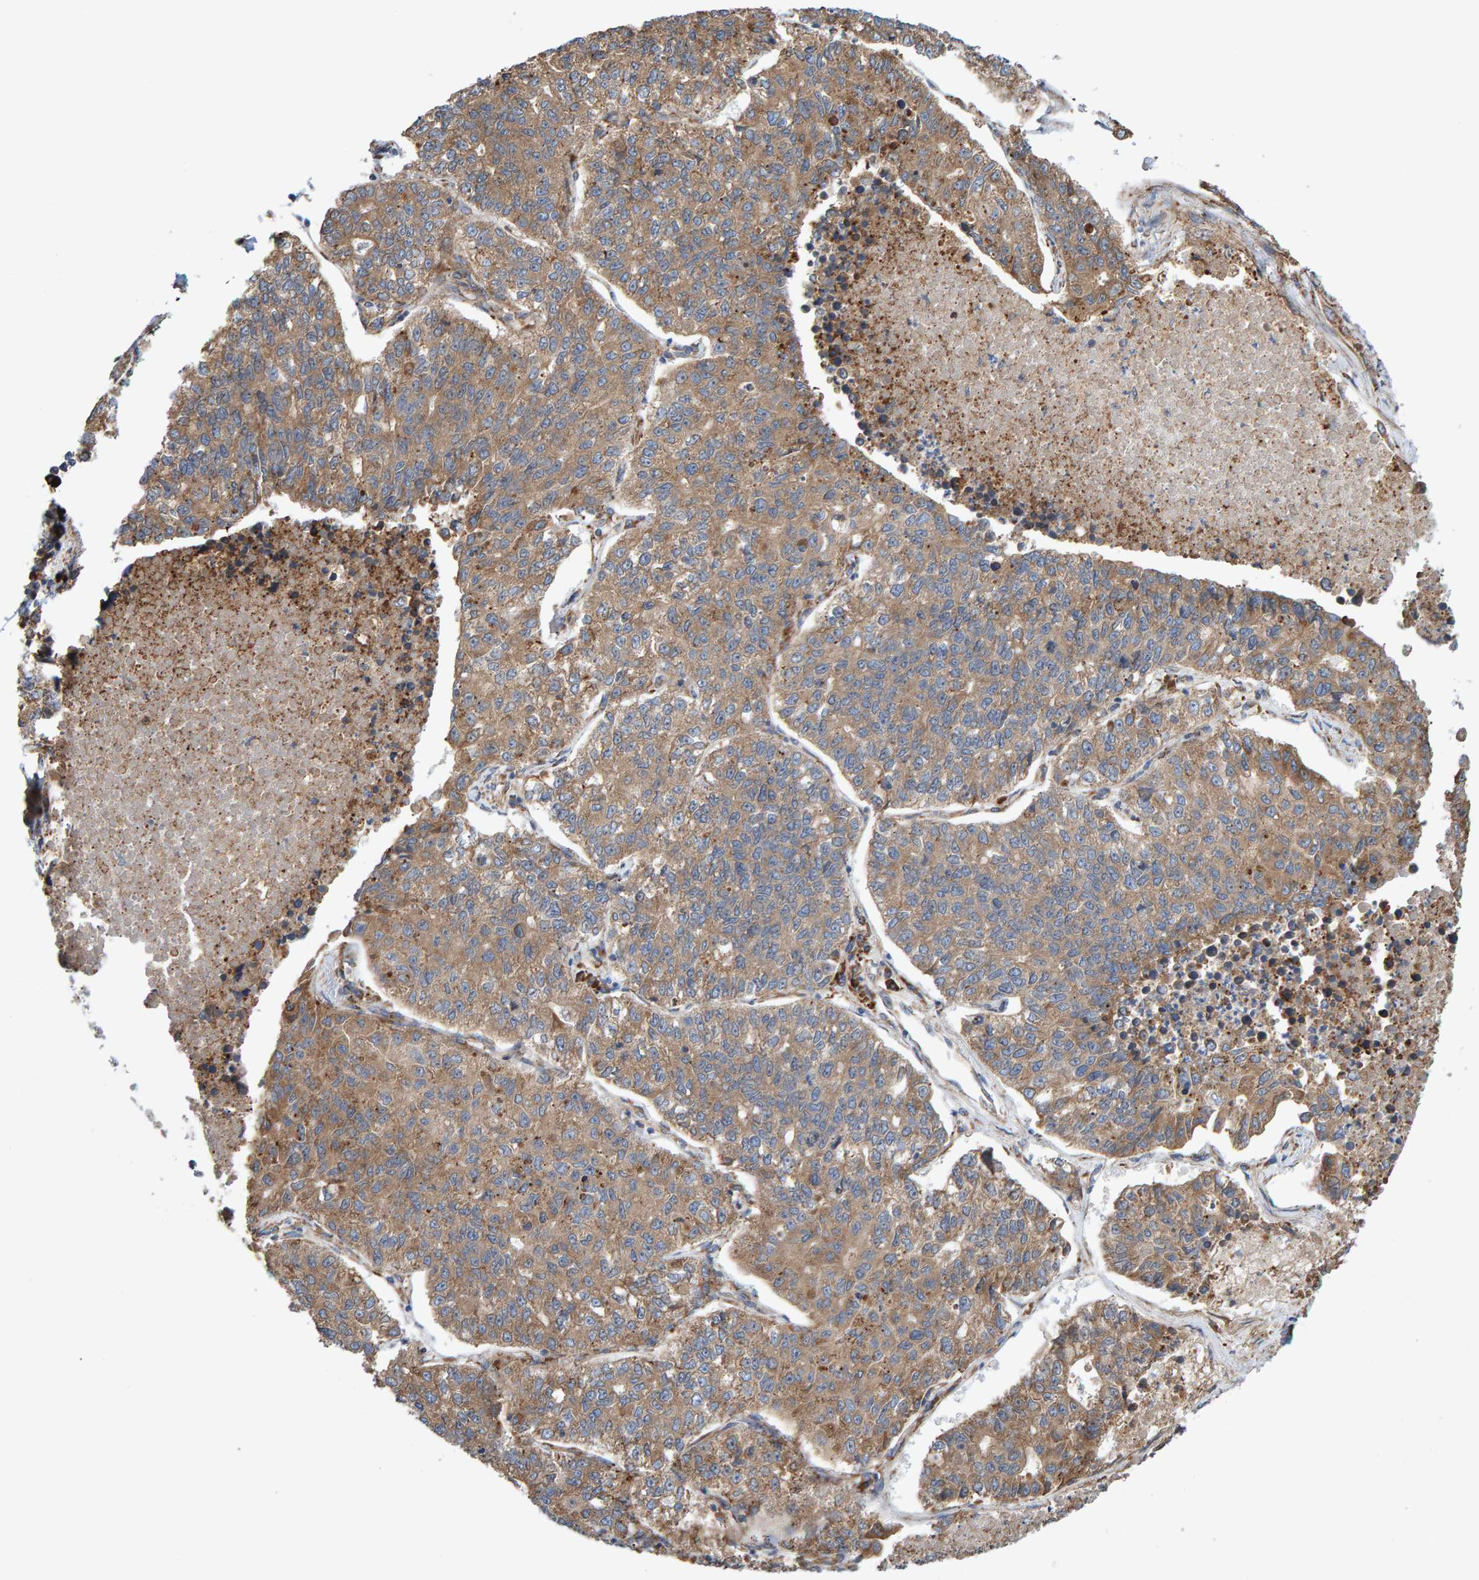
{"staining": {"intensity": "weak", "quantity": ">75%", "location": "cytoplasmic/membranous"}, "tissue": "lung cancer", "cell_type": "Tumor cells", "image_type": "cancer", "snomed": [{"axis": "morphology", "description": "Adenocarcinoma, NOS"}, {"axis": "topography", "description": "Lung"}], "caption": "This is a photomicrograph of IHC staining of adenocarcinoma (lung), which shows weak expression in the cytoplasmic/membranous of tumor cells.", "gene": "KIAA0753", "patient": {"sex": "male", "age": 49}}